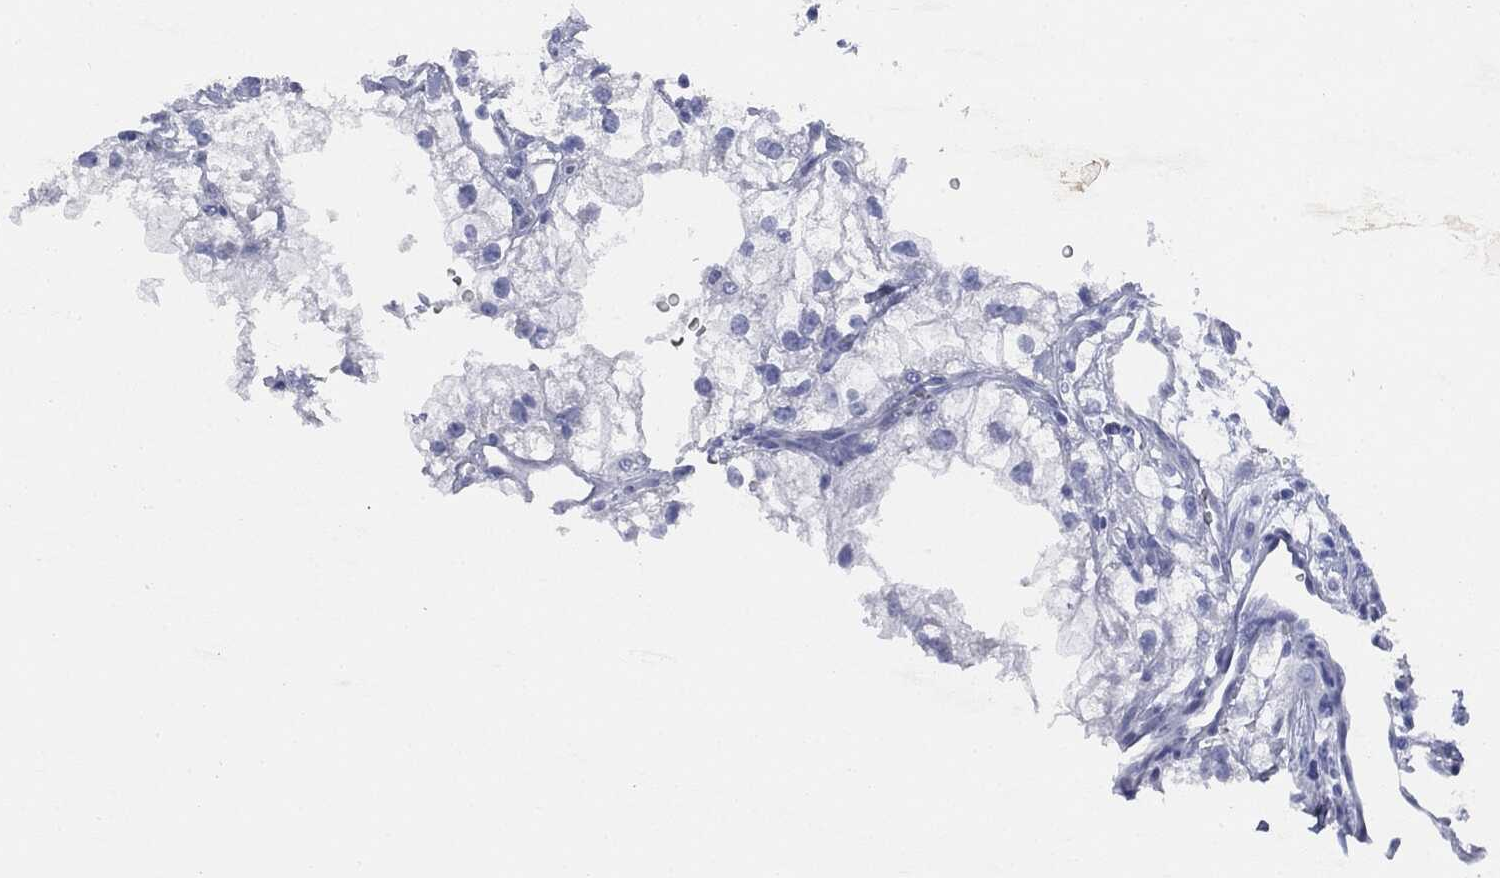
{"staining": {"intensity": "negative", "quantity": "none", "location": "none"}, "tissue": "renal cancer", "cell_type": "Tumor cells", "image_type": "cancer", "snomed": [{"axis": "morphology", "description": "Adenocarcinoma, NOS"}, {"axis": "topography", "description": "Kidney"}], "caption": "There is no significant expression in tumor cells of renal cancer.", "gene": "ATP2A1", "patient": {"sex": "male", "age": 59}}